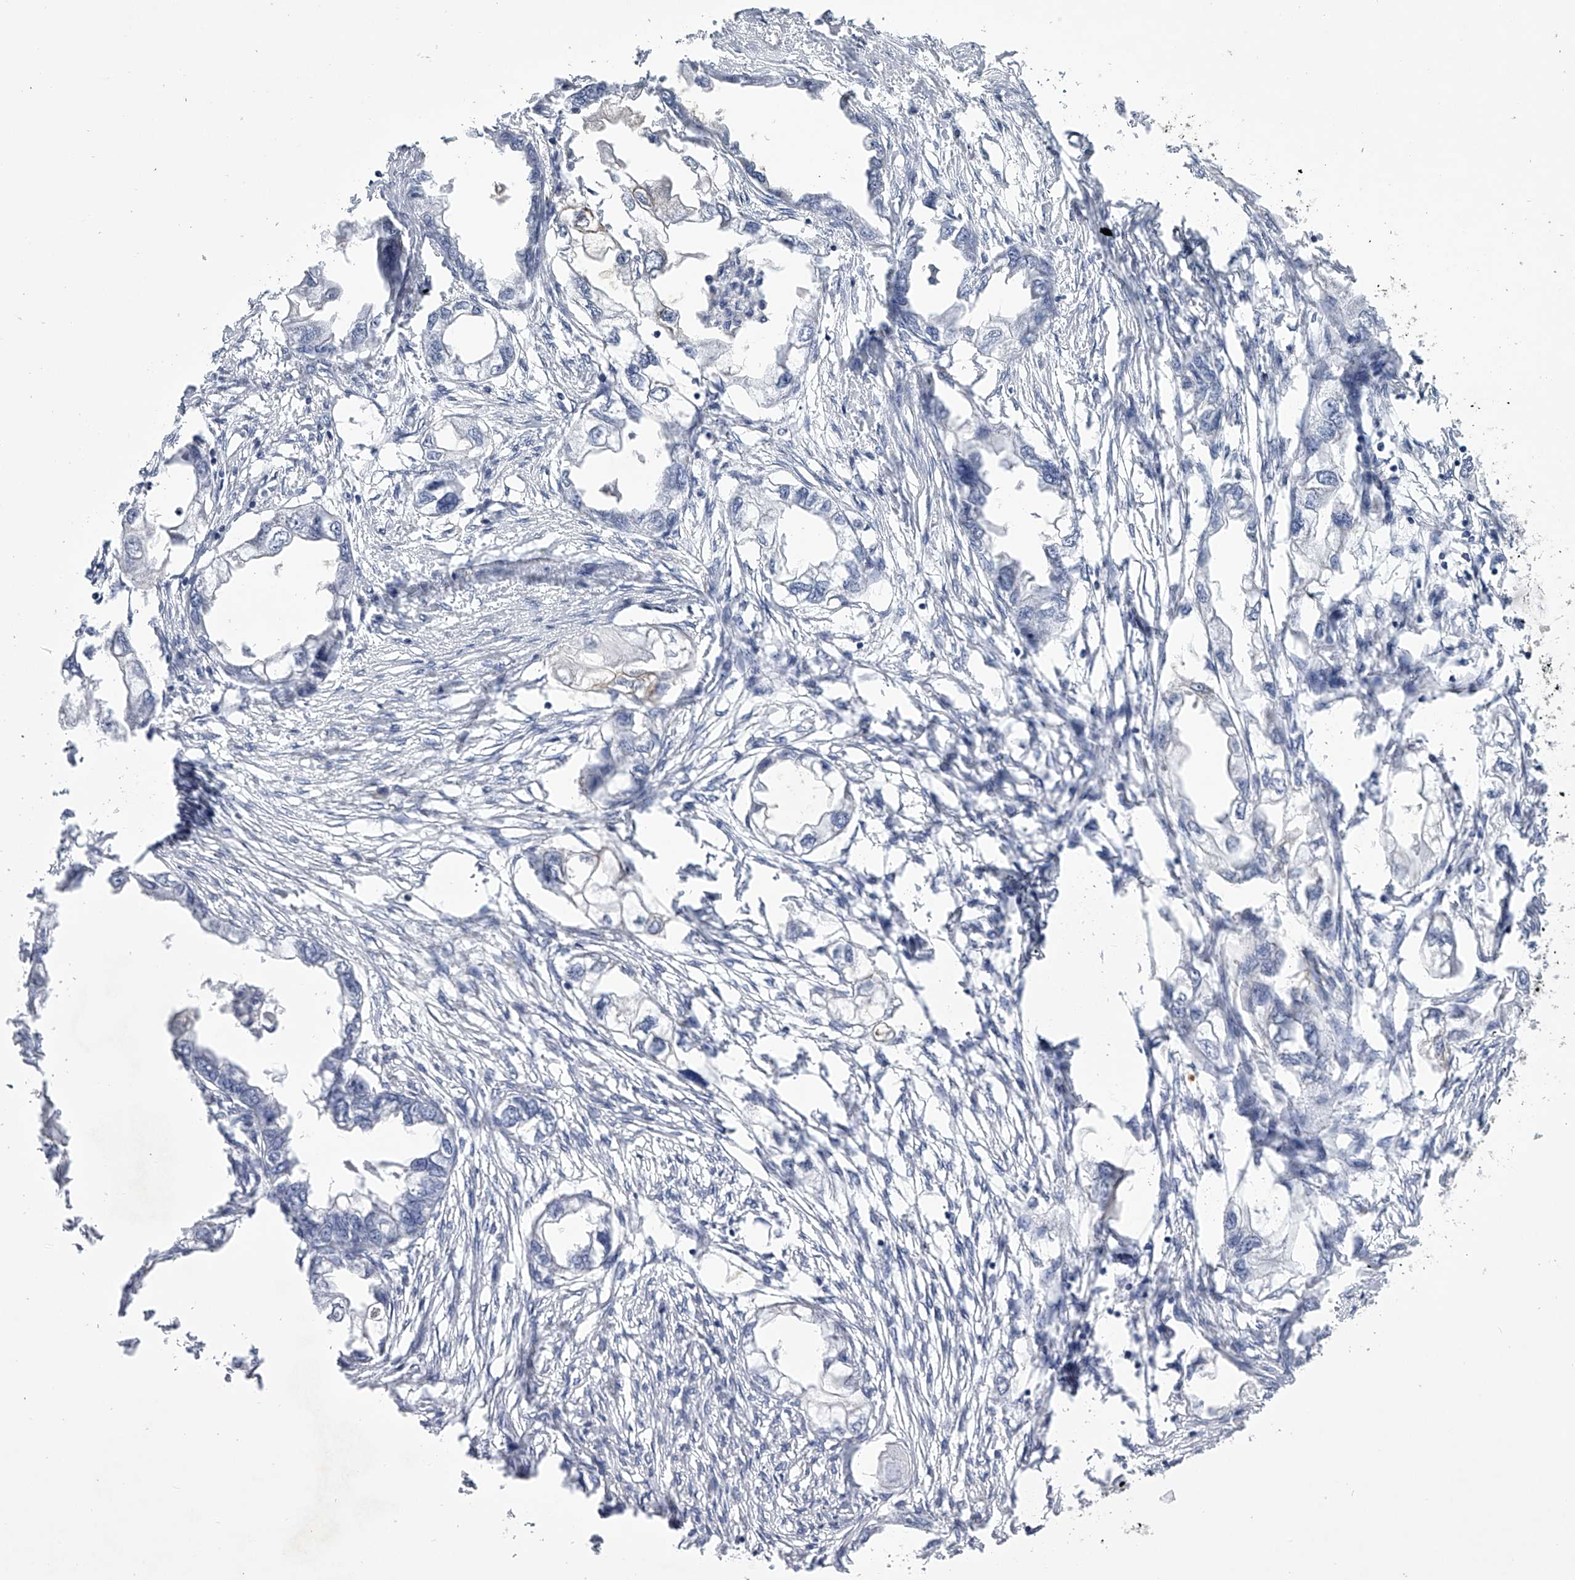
{"staining": {"intensity": "negative", "quantity": "none", "location": "none"}, "tissue": "endometrial cancer", "cell_type": "Tumor cells", "image_type": "cancer", "snomed": [{"axis": "morphology", "description": "Adenocarcinoma, NOS"}, {"axis": "morphology", "description": "Adenocarcinoma, metastatic, NOS"}, {"axis": "topography", "description": "Adipose tissue"}, {"axis": "topography", "description": "Endometrium"}], "caption": "Immunohistochemistry photomicrograph of neoplastic tissue: human endometrial cancer (adenocarcinoma) stained with DAB demonstrates no significant protein expression in tumor cells.", "gene": "TASP1", "patient": {"sex": "female", "age": 67}}